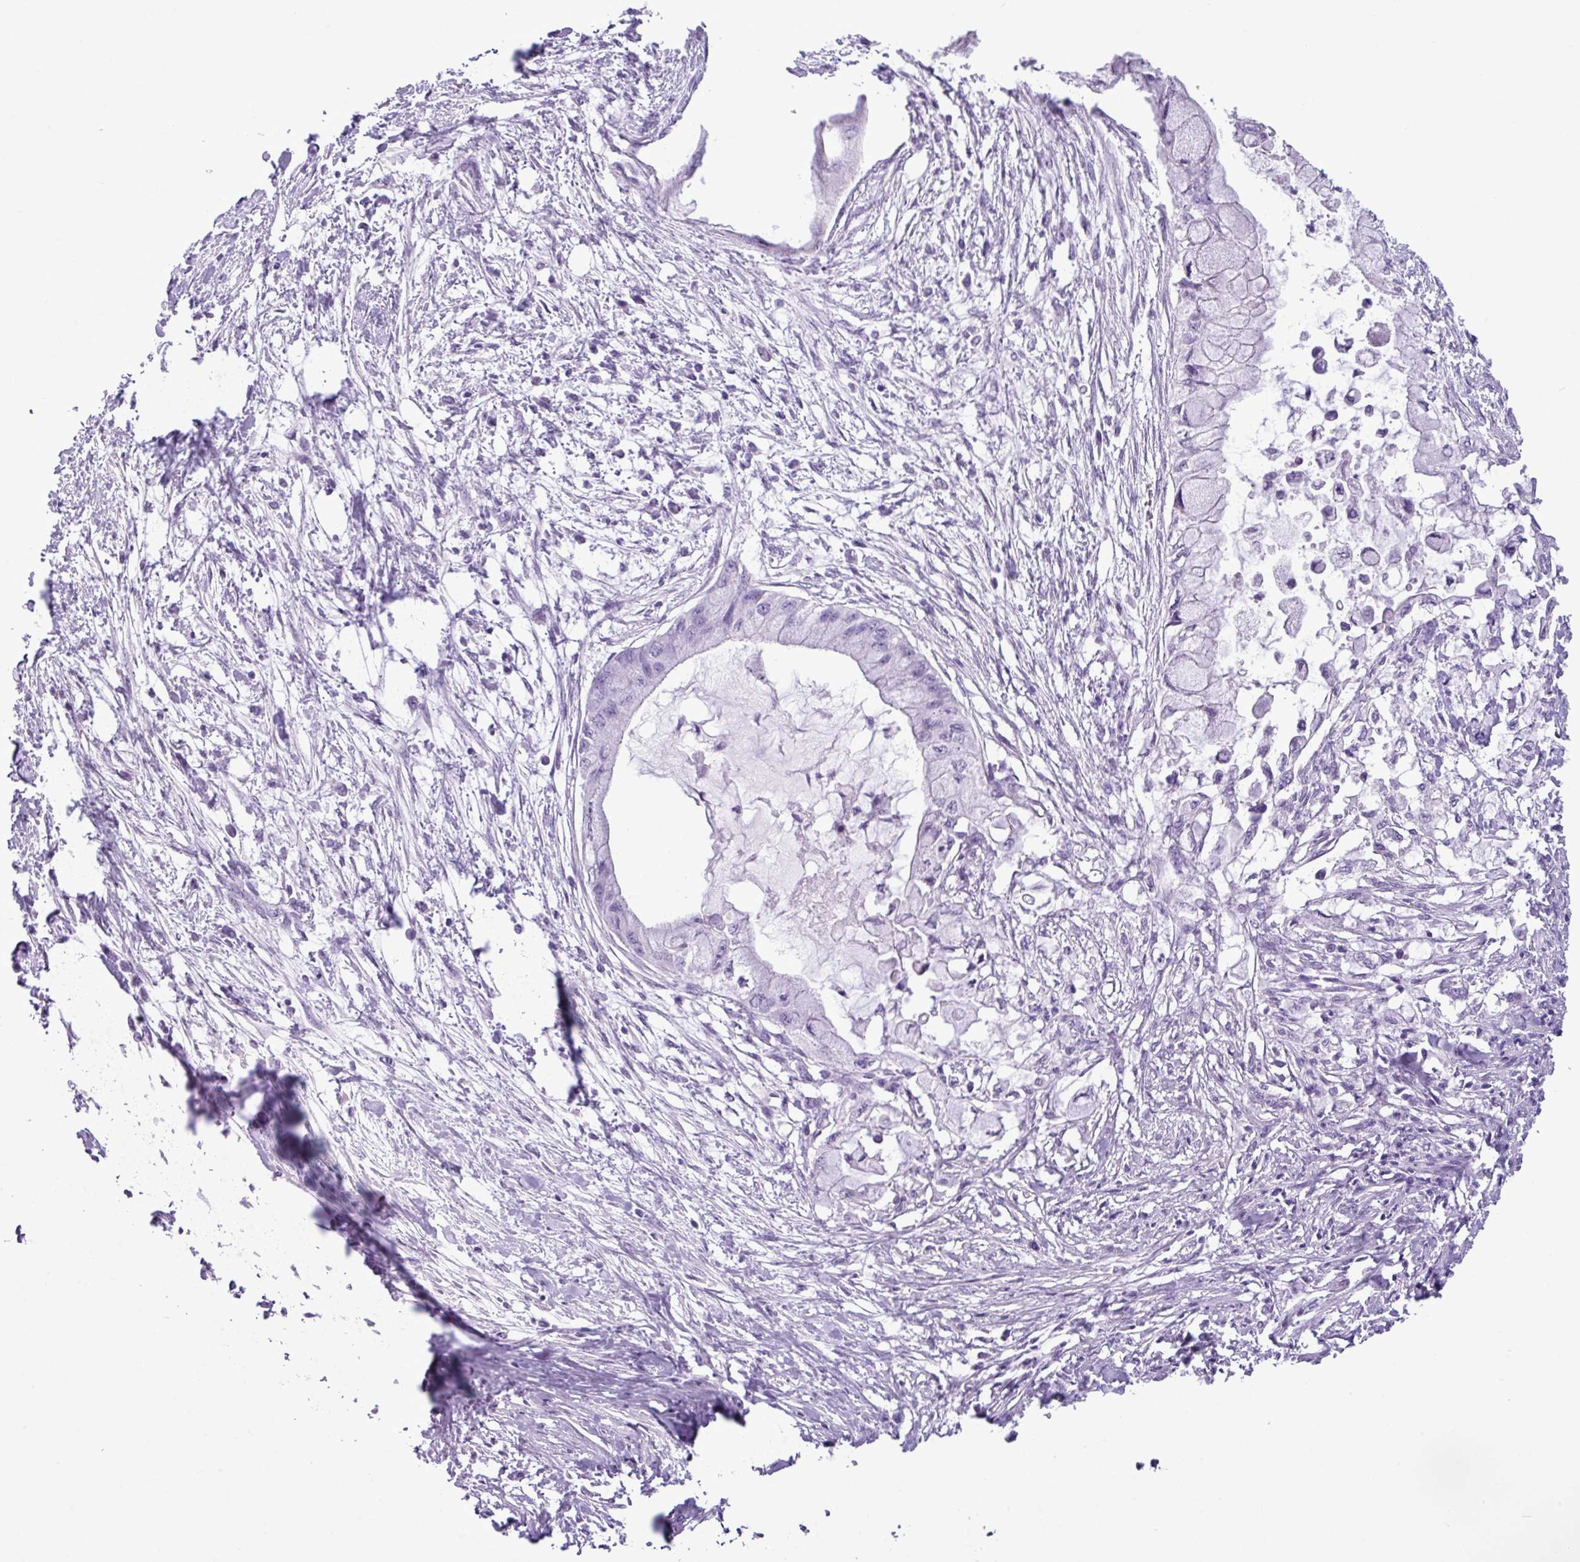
{"staining": {"intensity": "negative", "quantity": "none", "location": "none"}, "tissue": "pancreatic cancer", "cell_type": "Tumor cells", "image_type": "cancer", "snomed": [{"axis": "morphology", "description": "Adenocarcinoma, NOS"}, {"axis": "topography", "description": "Pancreas"}], "caption": "A high-resolution image shows immunohistochemistry staining of pancreatic cancer, which exhibits no significant expression in tumor cells.", "gene": "AMY1B", "patient": {"sex": "male", "age": 48}}